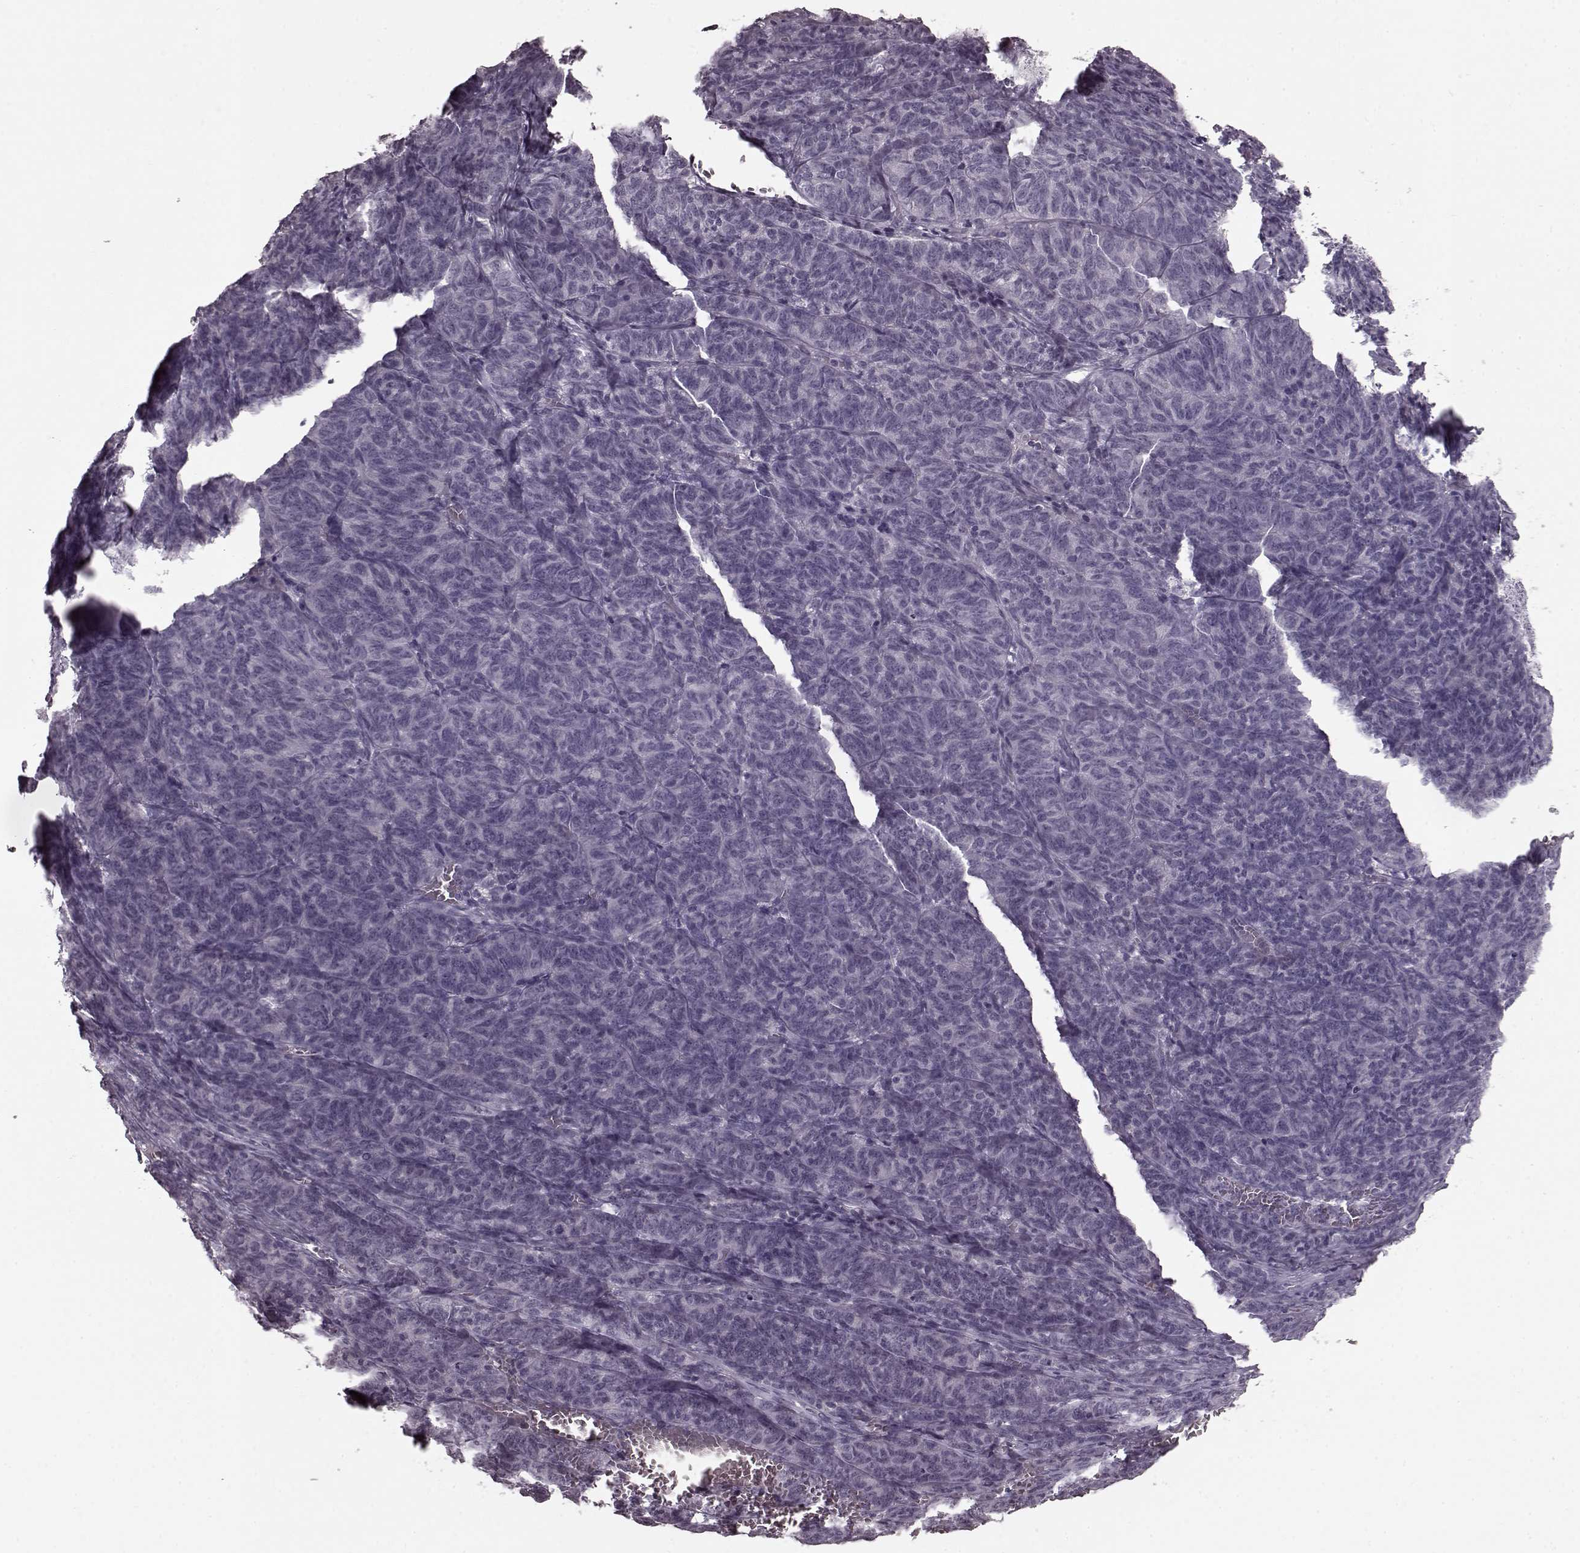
{"staining": {"intensity": "negative", "quantity": "none", "location": "none"}, "tissue": "ovarian cancer", "cell_type": "Tumor cells", "image_type": "cancer", "snomed": [{"axis": "morphology", "description": "Carcinoma, endometroid"}, {"axis": "topography", "description": "Ovary"}], "caption": "DAB (3,3'-diaminobenzidine) immunohistochemical staining of ovarian endometroid carcinoma exhibits no significant positivity in tumor cells.", "gene": "CST7", "patient": {"sex": "female", "age": 80}}